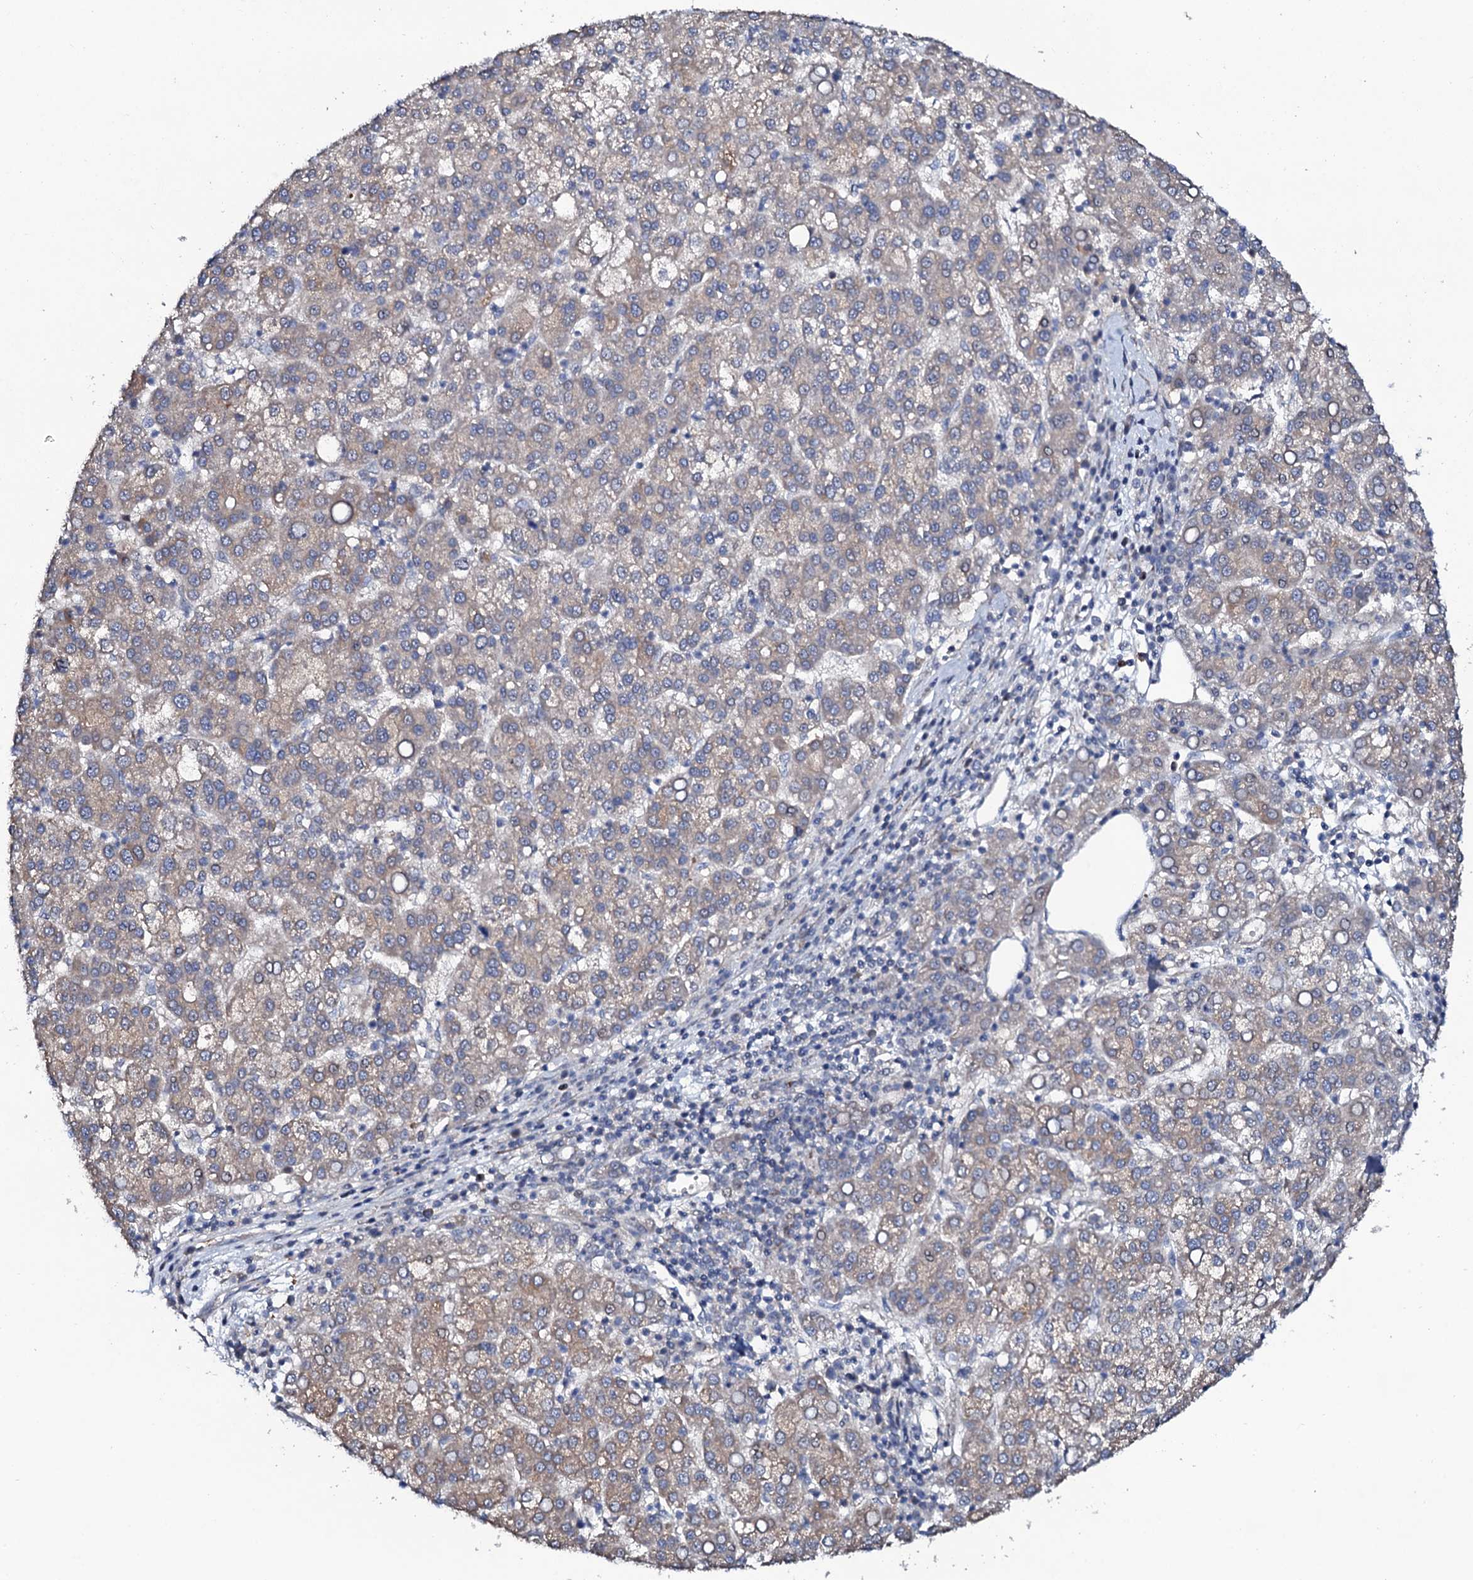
{"staining": {"intensity": "weak", "quantity": ">75%", "location": "cytoplasmic/membranous"}, "tissue": "liver cancer", "cell_type": "Tumor cells", "image_type": "cancer", "snomed": [{"axis": "morphology", "description": "Carcinoma, Hepatocellular, NOS"}, {"axis": "topography", "description": "Liver"}], "caption": "Immunohistochemistry staining of hepatocellular carcinoma (liver), which shows low levels of weak cytoplasmic/membranous staining in approximately >75% of tumor cells indicating weak cytoplasmic/membranous protein staining. The staining was performed using DAB (brown) for protein detection and nuclei were counterstained in hematoxylin (blue).", "gene": "PPP1R3D", "patient": {"sex": "female", "age": 58}}